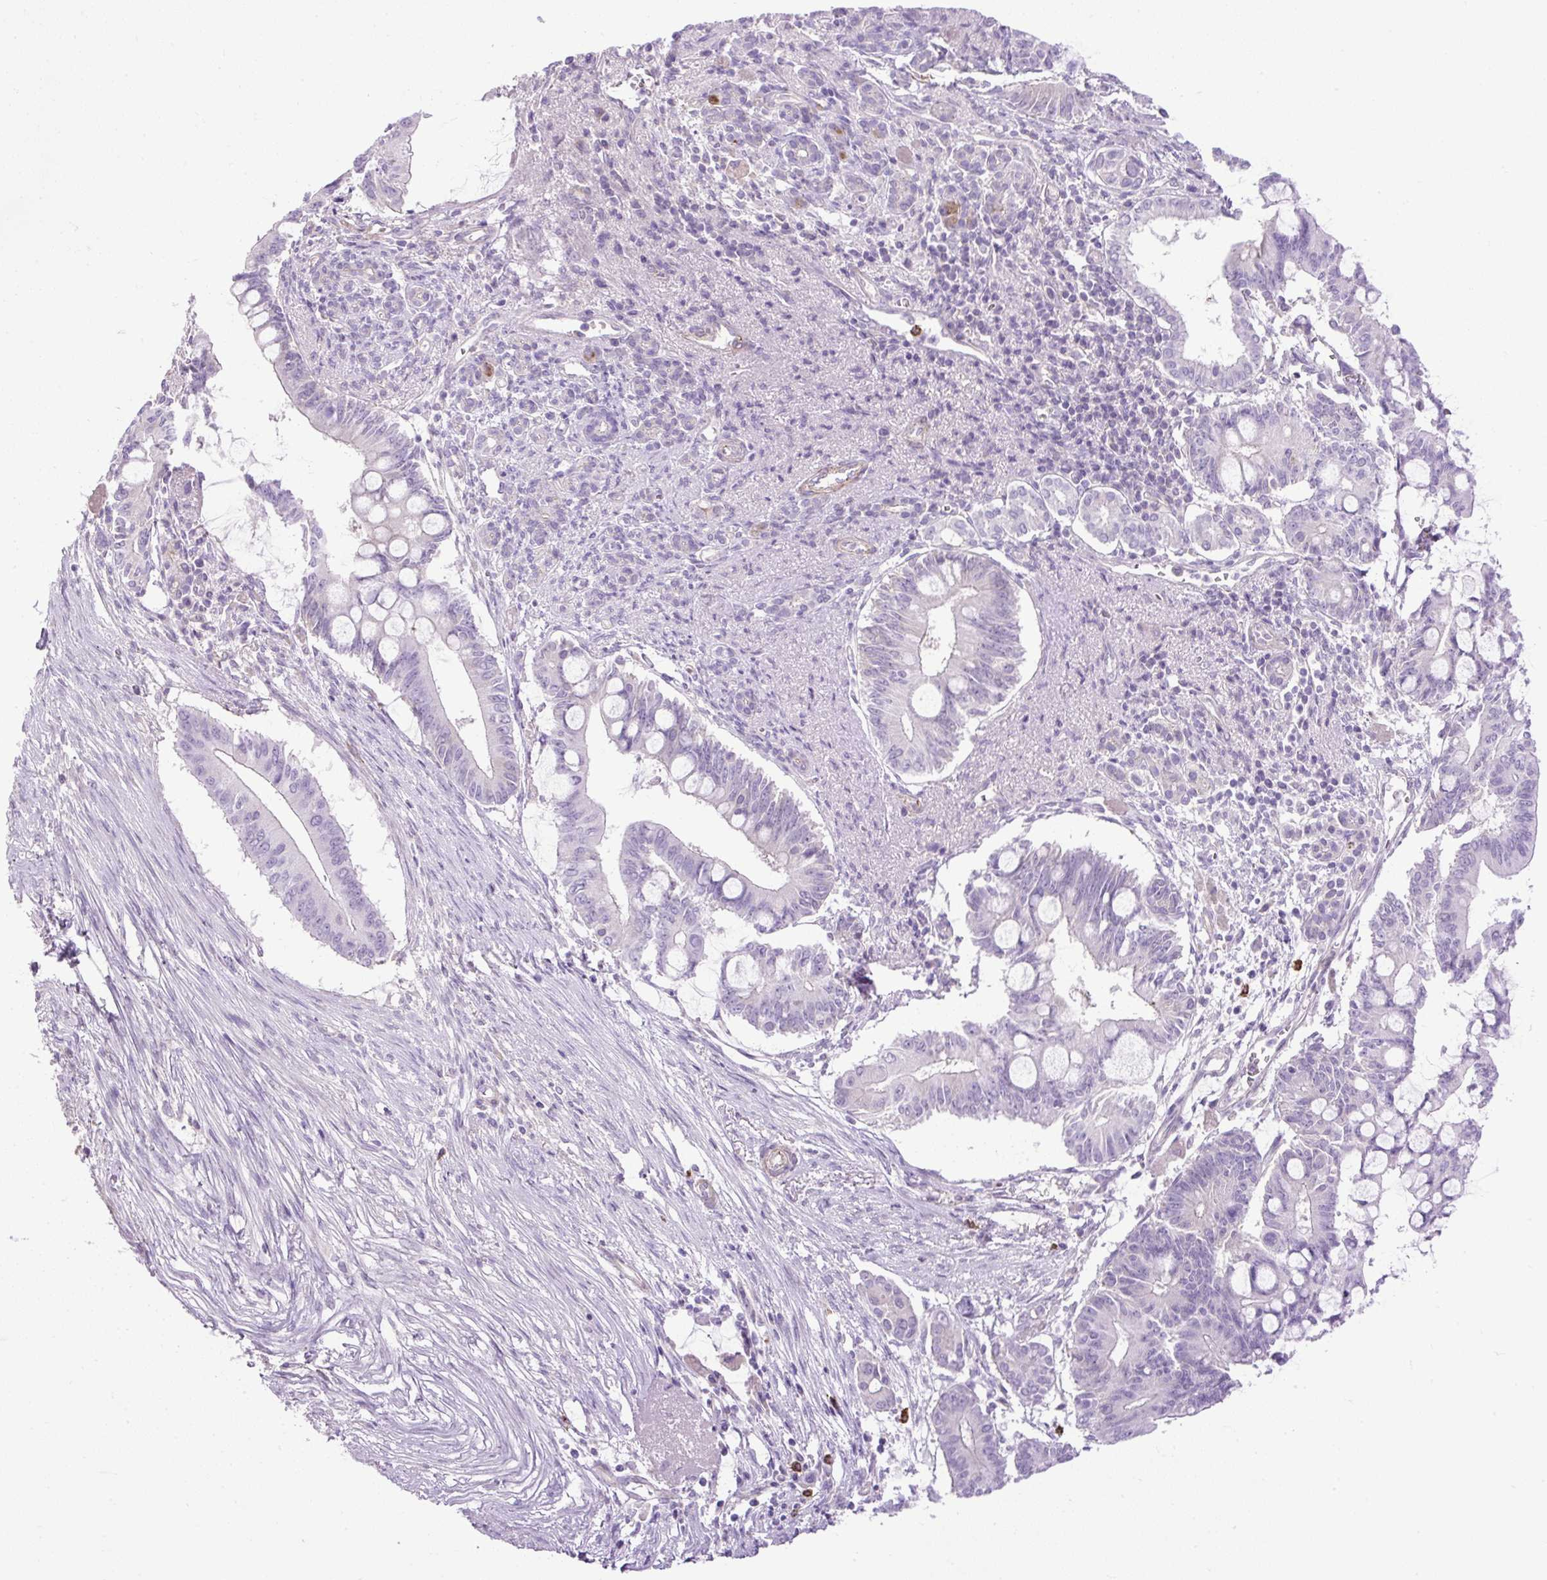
{"staining": {"intensity": "negative", "quantity": "none", "location": "none"}, "tissue": "pancreatic cancer", "cell_type": "Tumor cells", "image_type": "cancer", "snomed": [{"axis": "morphology", "description": "Adenocarcinoma, NOS"}, {"axis": "topography", "description": "Pancreas"}], "caption": "A photomicrograph of human adenocarcinoma (pancreatic) is negative for staining in tumor cells. (Immunohistochemistry, brightfield microscopy, high magnification).", "gene": "VWA7", "patient": {"sex": "male", "age": 68}}